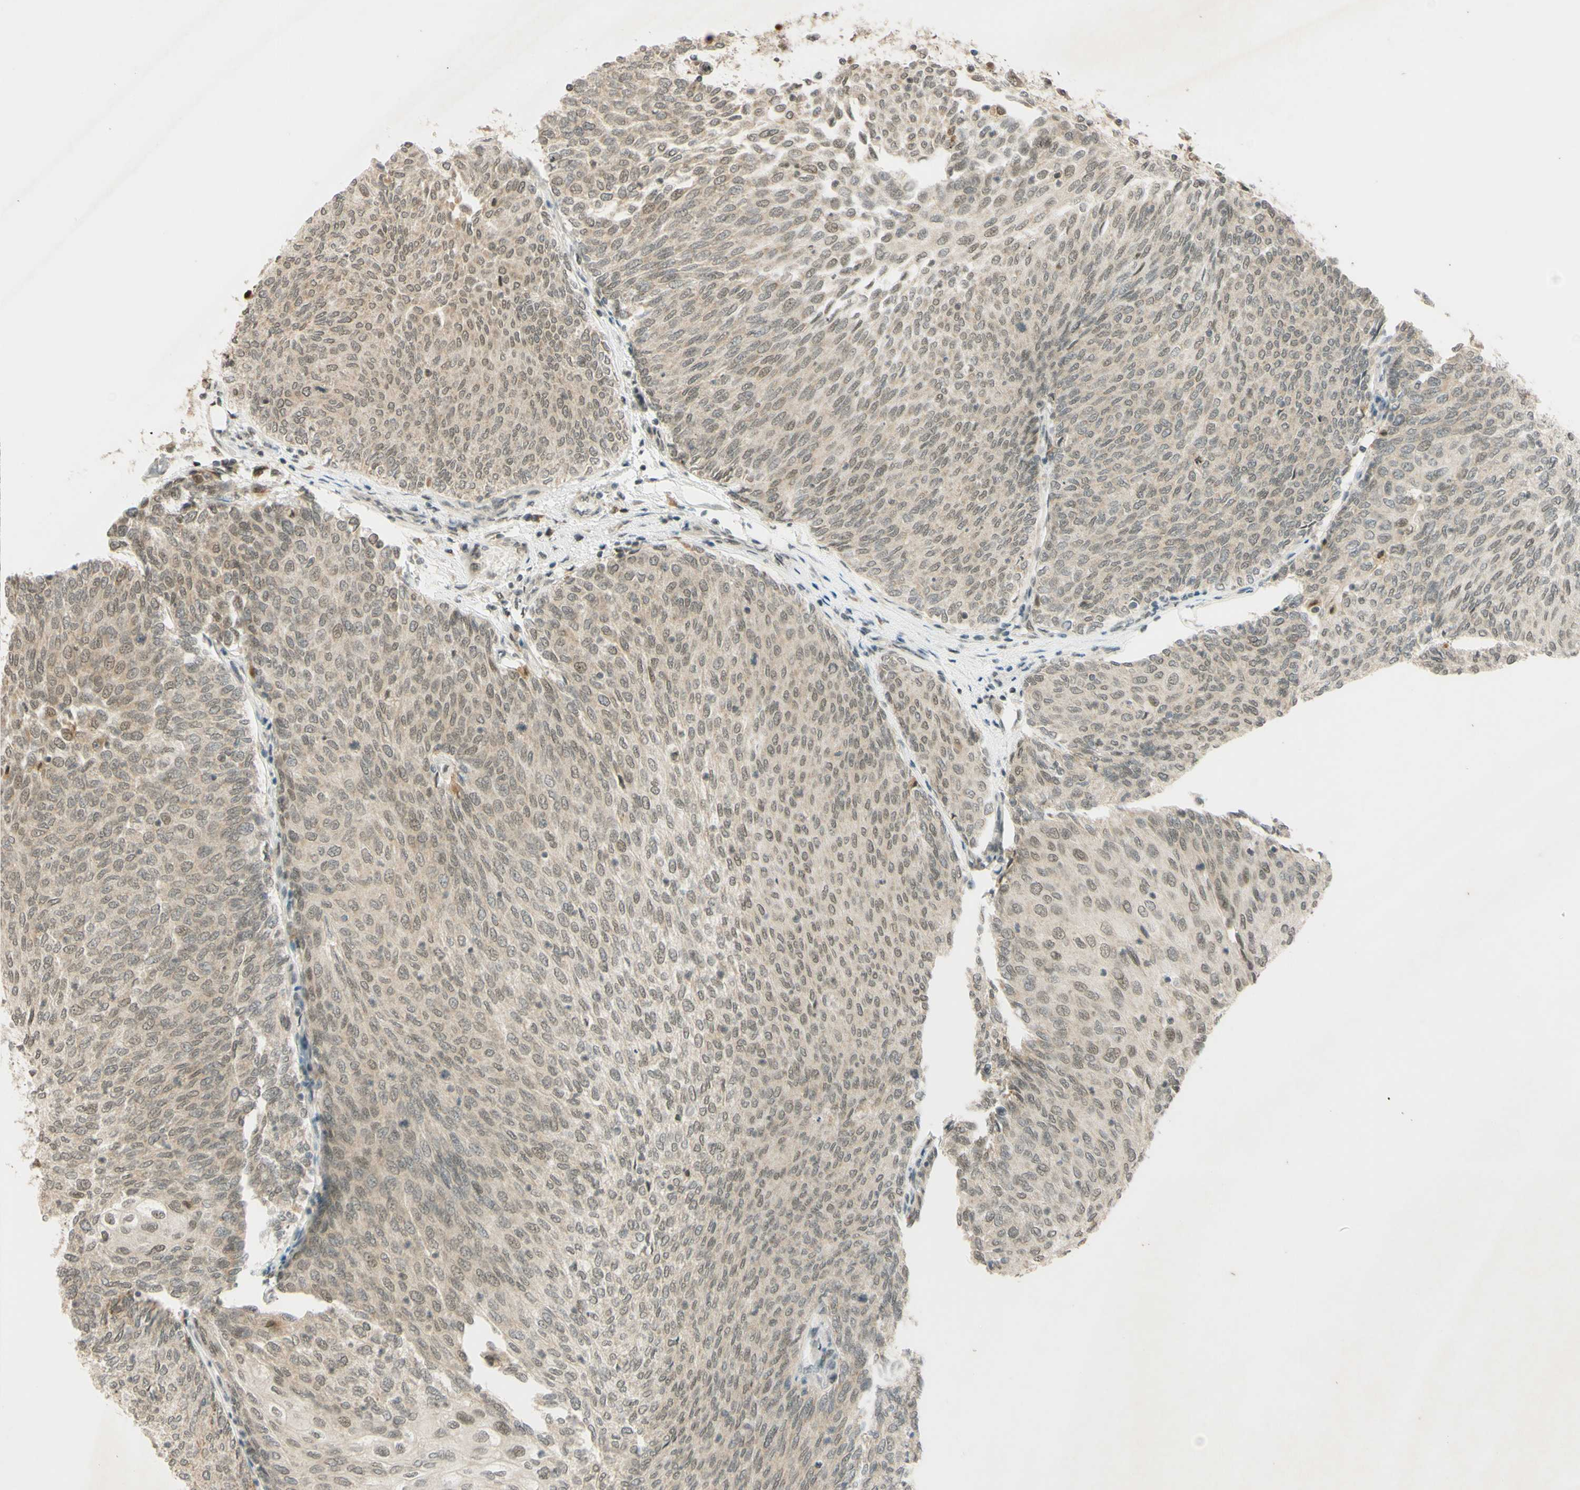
{"staining": {"intensity": "weak", "quantity": ">75%", "location": "nuclear"}, "tissue": "urothelial cancer", "cell_type": "Tumor cells", "image_type": "cancer", "snomed": [{"axis": "morphology", "description": "Urothelial carcinoma, Low grade"}, {"axis": "topography", "description": "Urinary bladder"}], "caption": "Immunohistochemistry (DAB) staining of urothelial cancer demonstrates weak nuclear protein staining in approximately >75% of tumor cells.", "gene": "SMARCB1", "patient": {"sex": "female", "age": 79}}